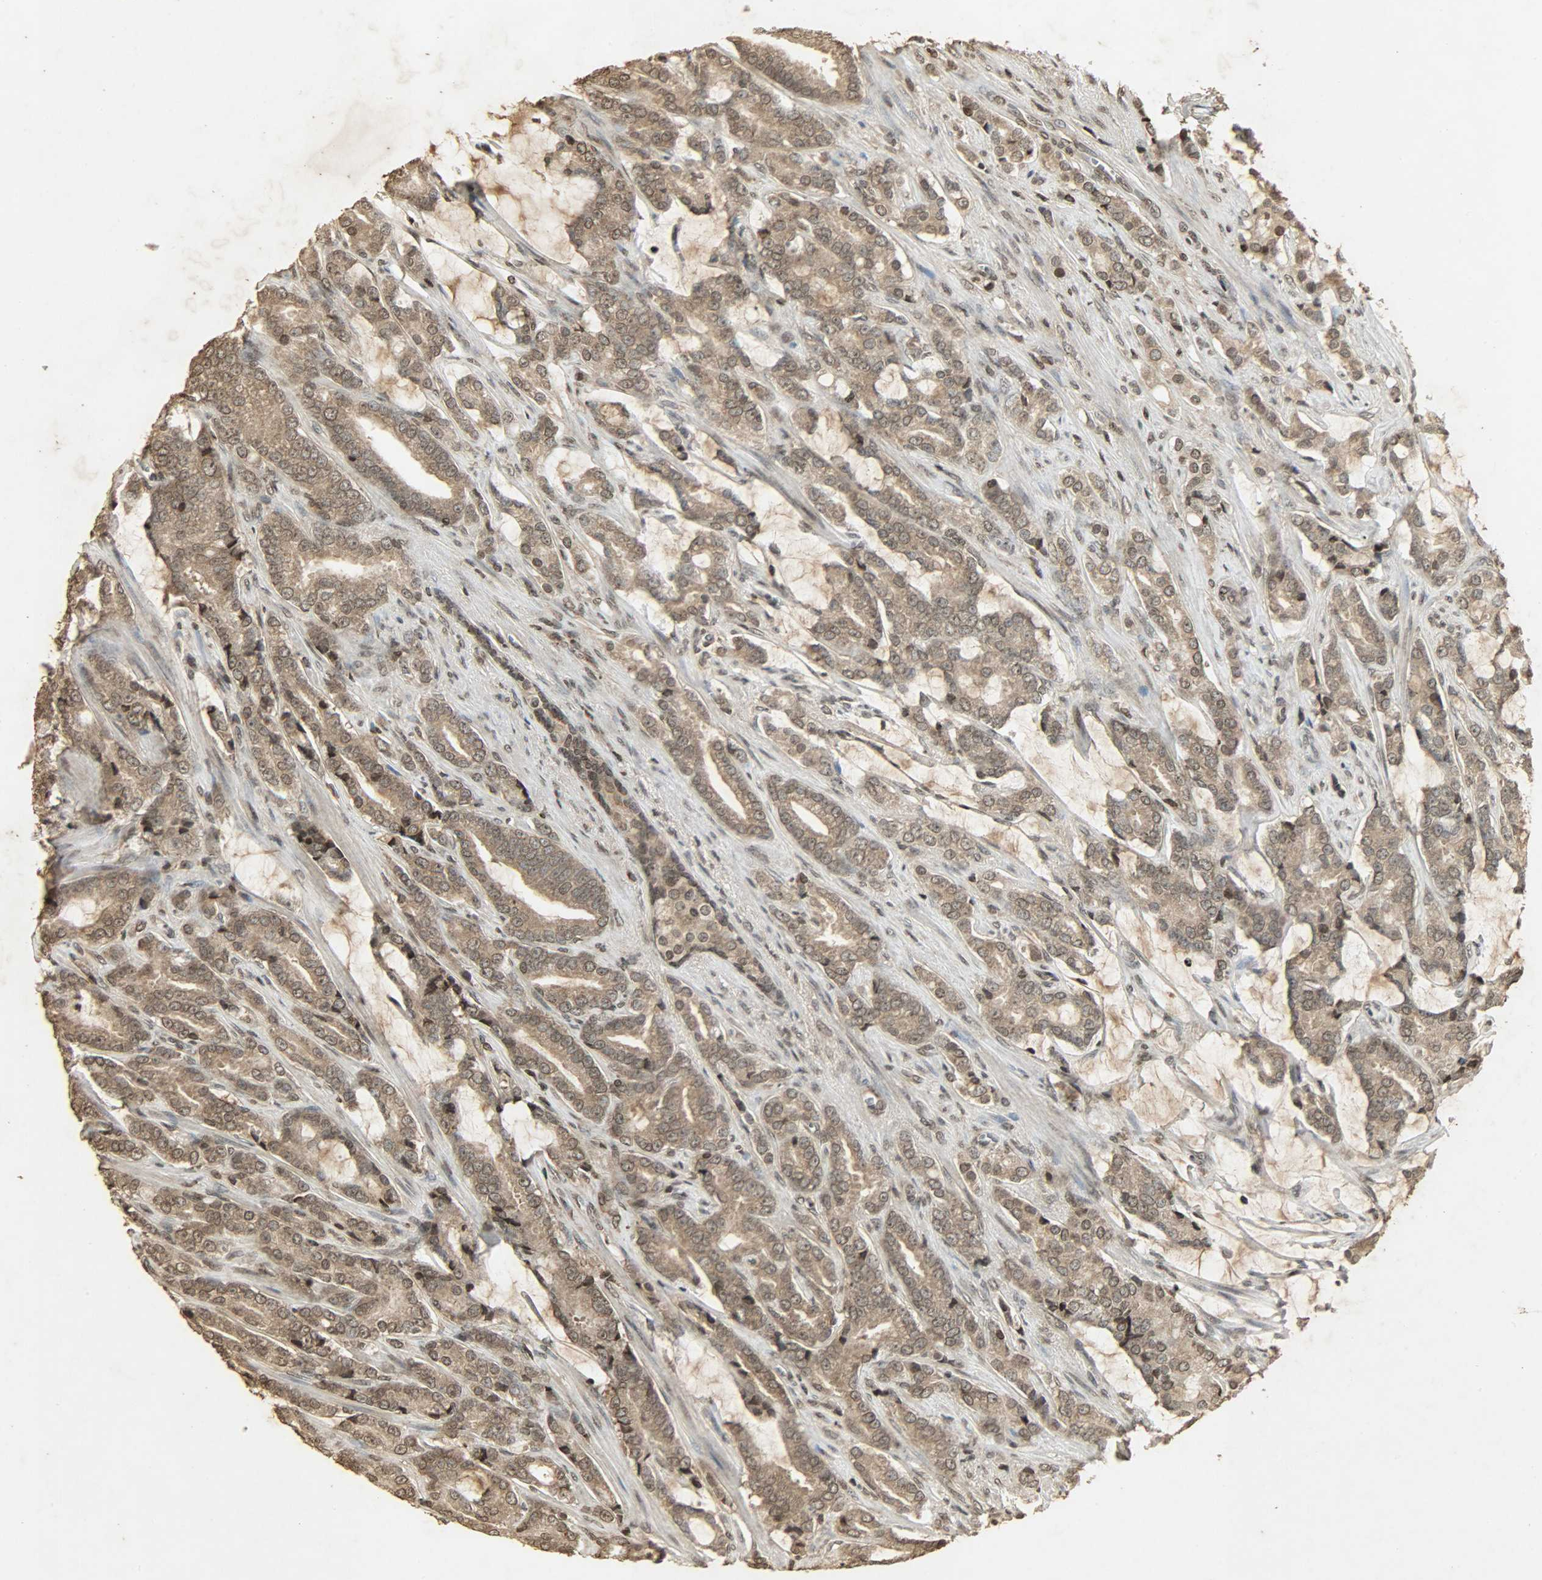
{"staining": {"intensity": "moderate", "quantity": ">75%", "location": "cytoplasmic/membranous,nuclear"}, "tissue": "prostate cancer", "cell_type": "Tumor cells", "image_type": "cancer", "snomed": [{"axis": "morphology", "description": "Adenocarcinoma, Low grade"}, {"axis": "topography", "description": "Prostate"}], "caption": "This is an image of immunohistochemistry (IHC) staining of prostate adenocarcinoma (low-grade), which shows moderate expression in the cytoplasmic/membranous and nuclear of tumor cells.", "gene": "PPP3R1", "patient": {"sex": "male", "age": 58}}